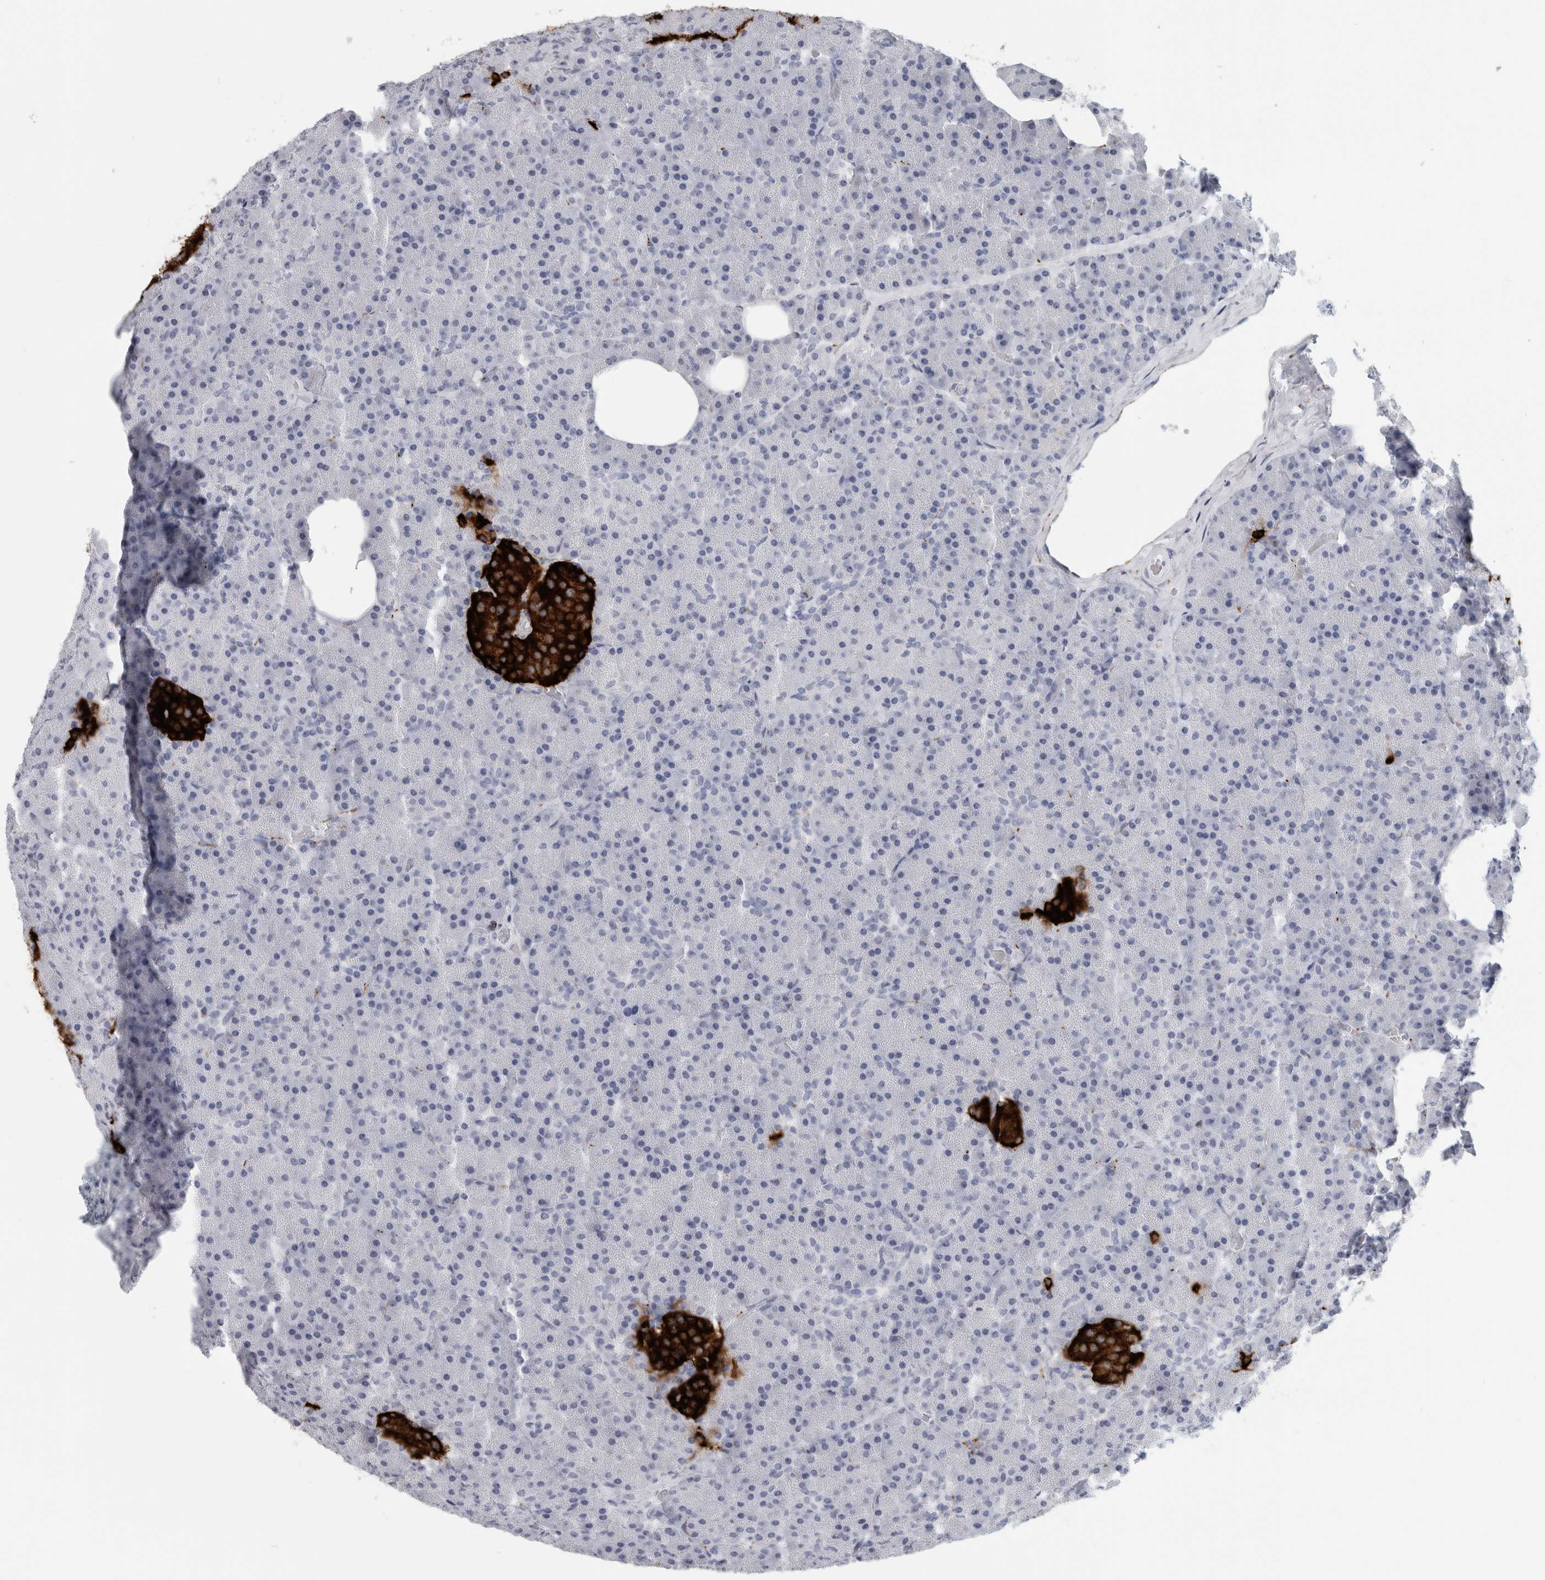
{"staining": {"intensity": "negative", "quantity": "none", "location": "none"}, "tissue": "pancreas", "cell_type": "Exocrine glandular cells", "image_type": "normal", "snomed": [{"axis": "morphology", "description": "Normal tissue, NOS"}, {"axis": "morphology", "description": "Carcinoid, malignant, NOS"}, {"axis": "topography", "description": "Pancreas"}], "caption": "An image of pancreas stained for a protein demonstrates no brown staining in exocrine glandular cells. (Immunohistochemistry (ihc), brightfield microscopy, high magnification).", "gene": "CPE", "patient": {"sex": "female", "age": 35}}